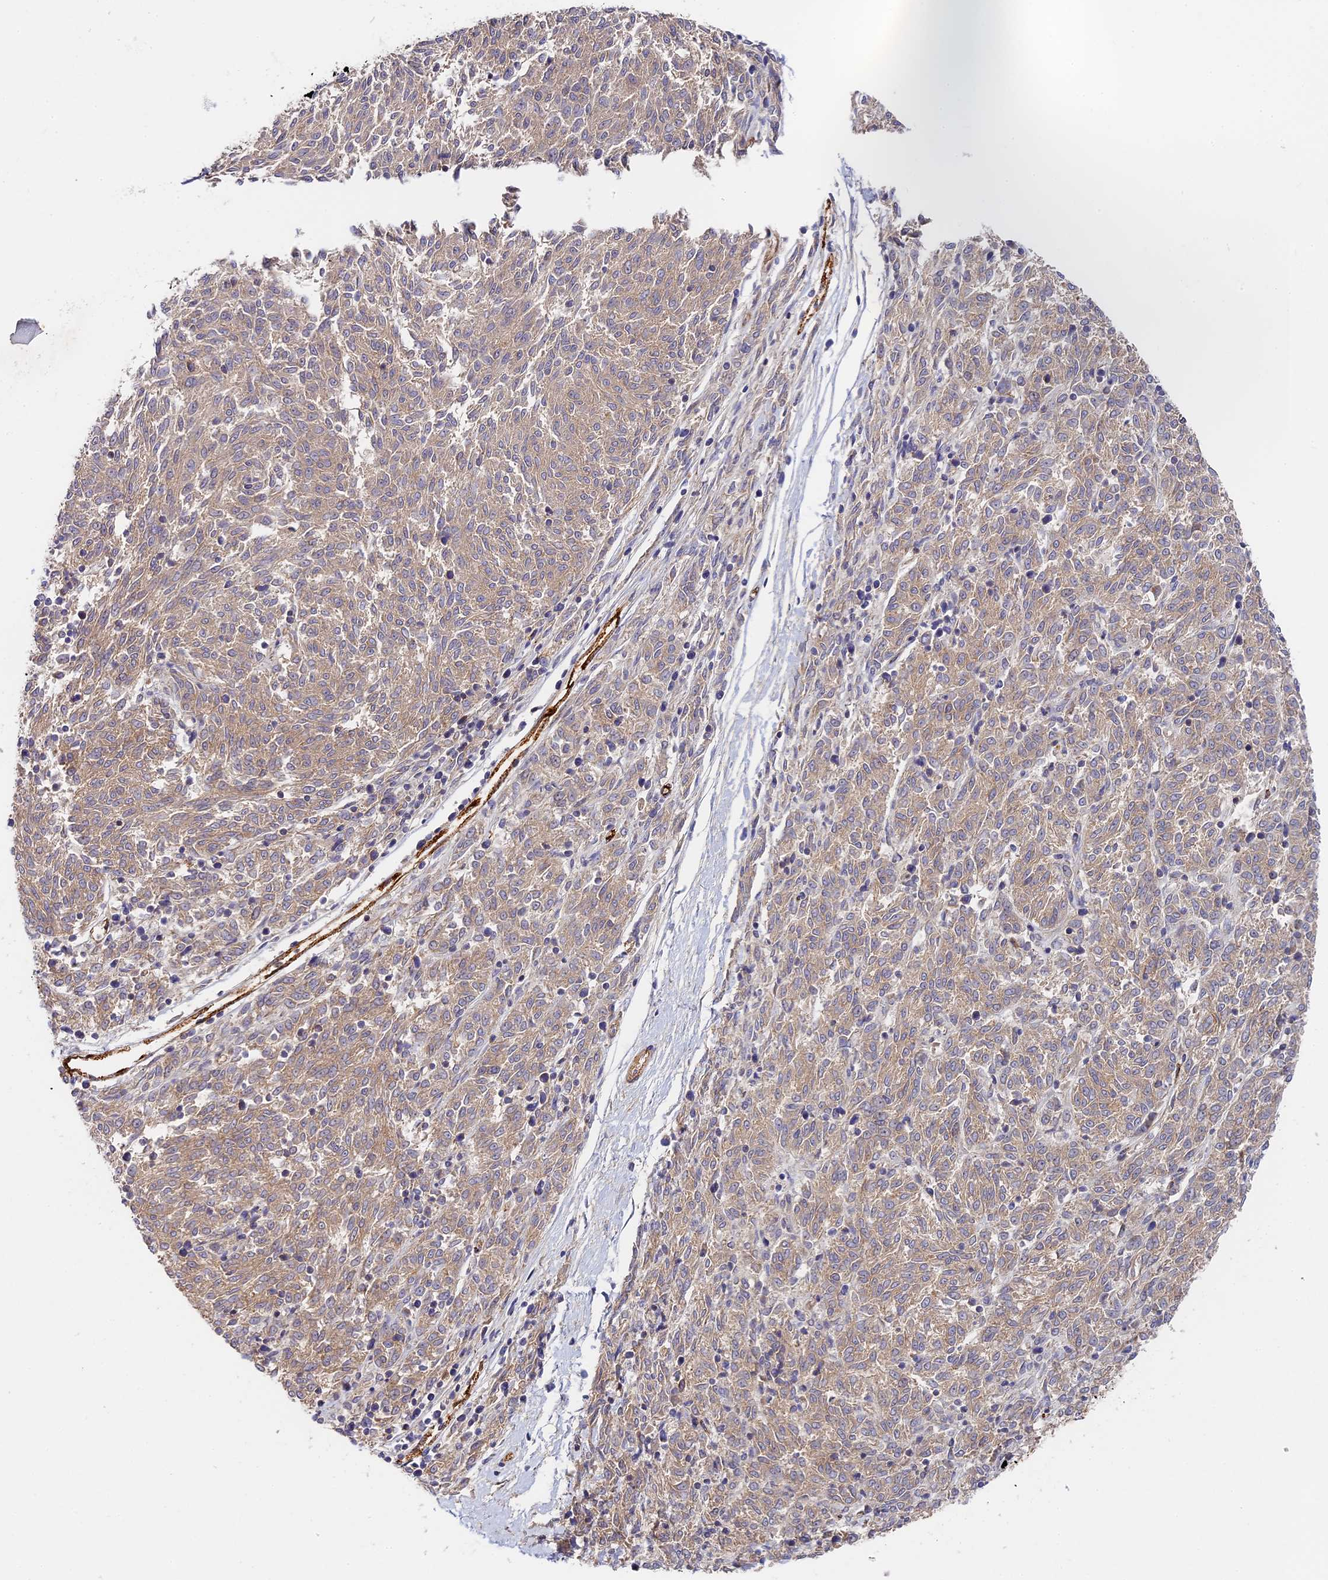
{"staining": {"intensity": "moderate", "quantity": "<25%", "location": "cytoplasmic/membranous"}, "tissue": "melanoma", "cell_type": "Tumor cells", "image_type": "cancer", "snomed": [{"axis": "morphology", "description": "Malignant melanoma, NOS"}, {"axis": "topography", "description": "Skin"}], "caption": "This is a photomicrograph of IHC staining of malignant melanoma, which shows moderate expression in the cytoplasmic/membranous of tumor cells.", "gene": "MISP3", "patient": {"sex": "female", "age": 72}}